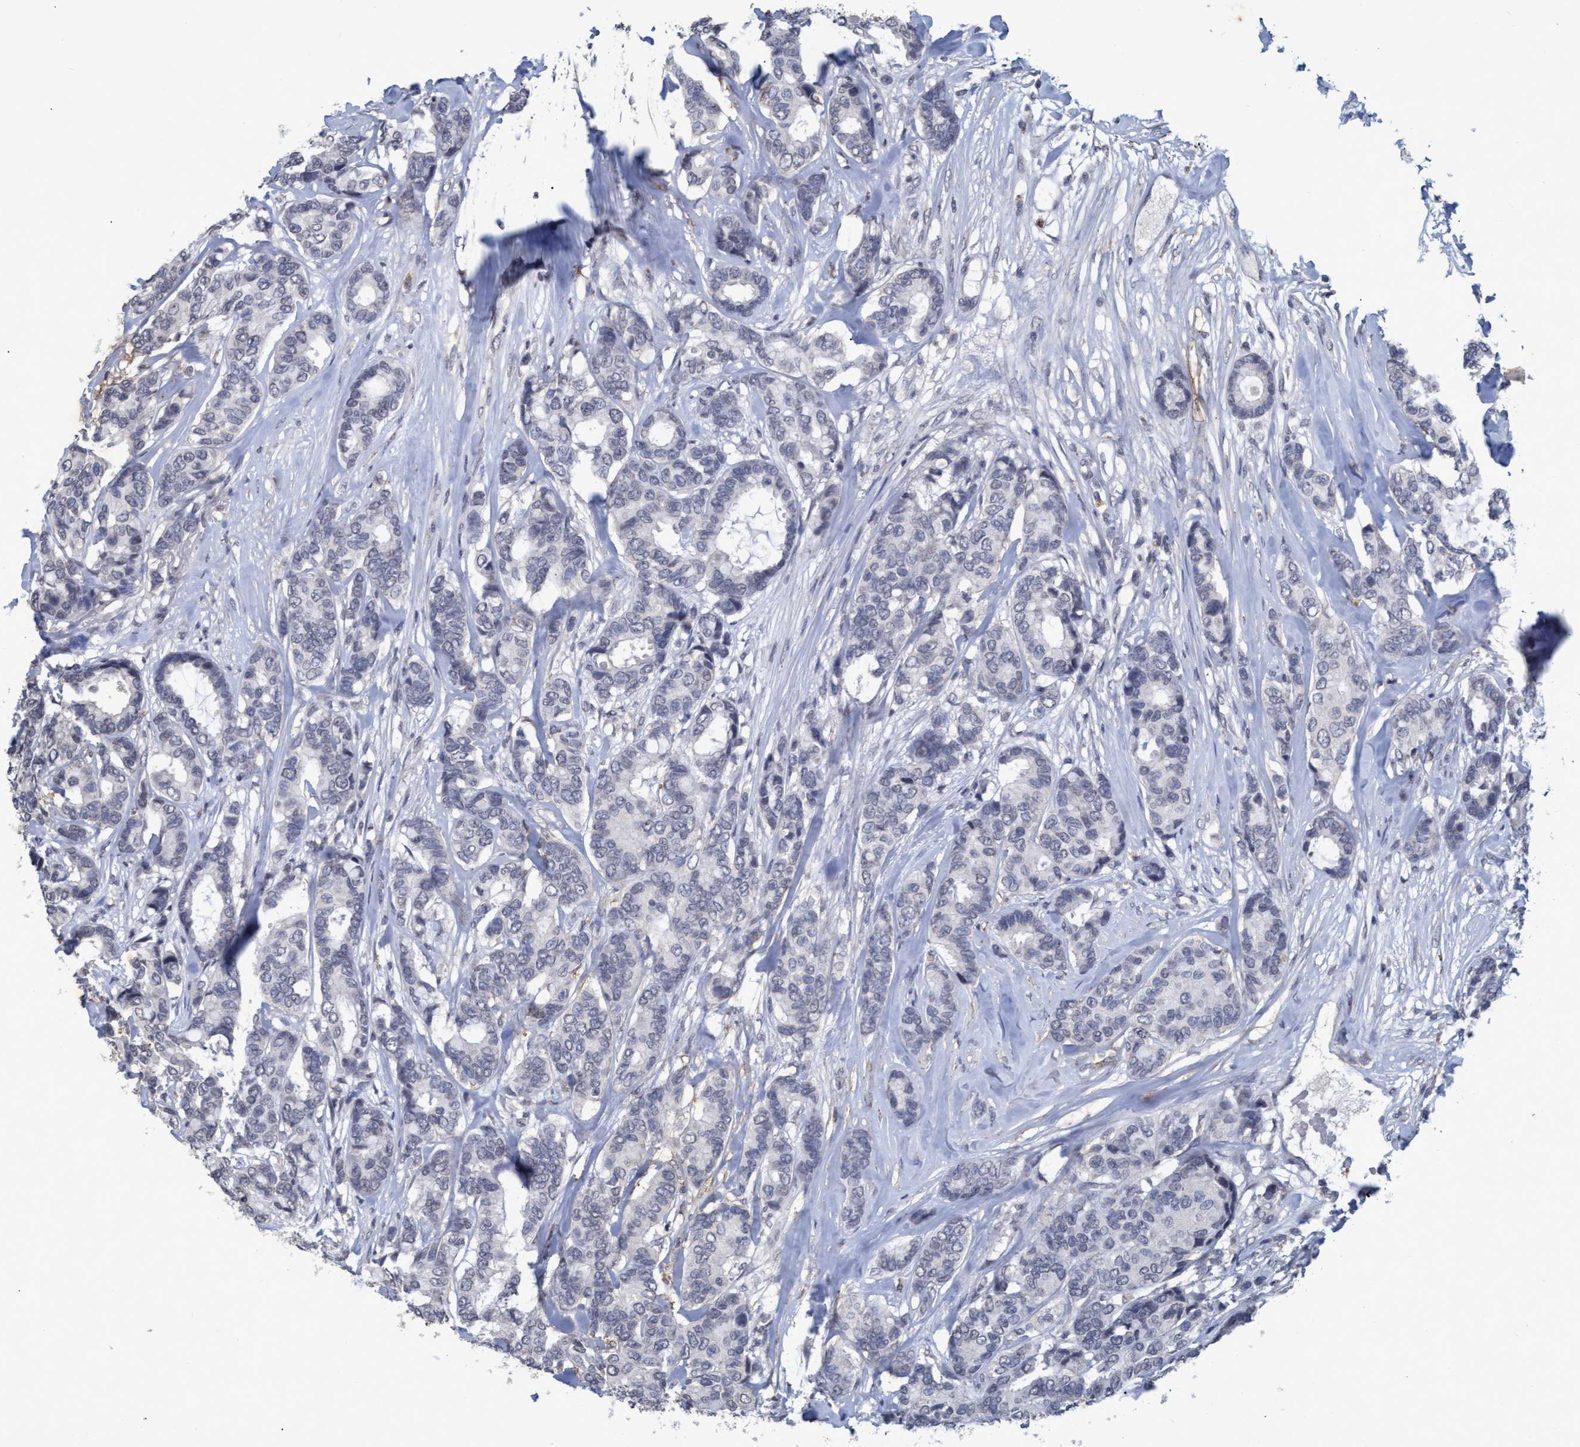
{"staining": {"intensity": "negative", "quantity": "none", "location": "none"}, "tissue": "breast cancer", "cell_type": "Tumor cells", "image_type": "cancer", "snomed": [{"axis": "morphology", "description": "Duct carcinoma"}, {"axis": "topography", "description": "Breast"}], "caption": "The immunohistochemistry (IHC) image has no significant staining in tumor cells of breast cancer (intraductal carcinoma) tissue.", "gene": "GALC", "patient": {"sex": "female", "age": 87}}